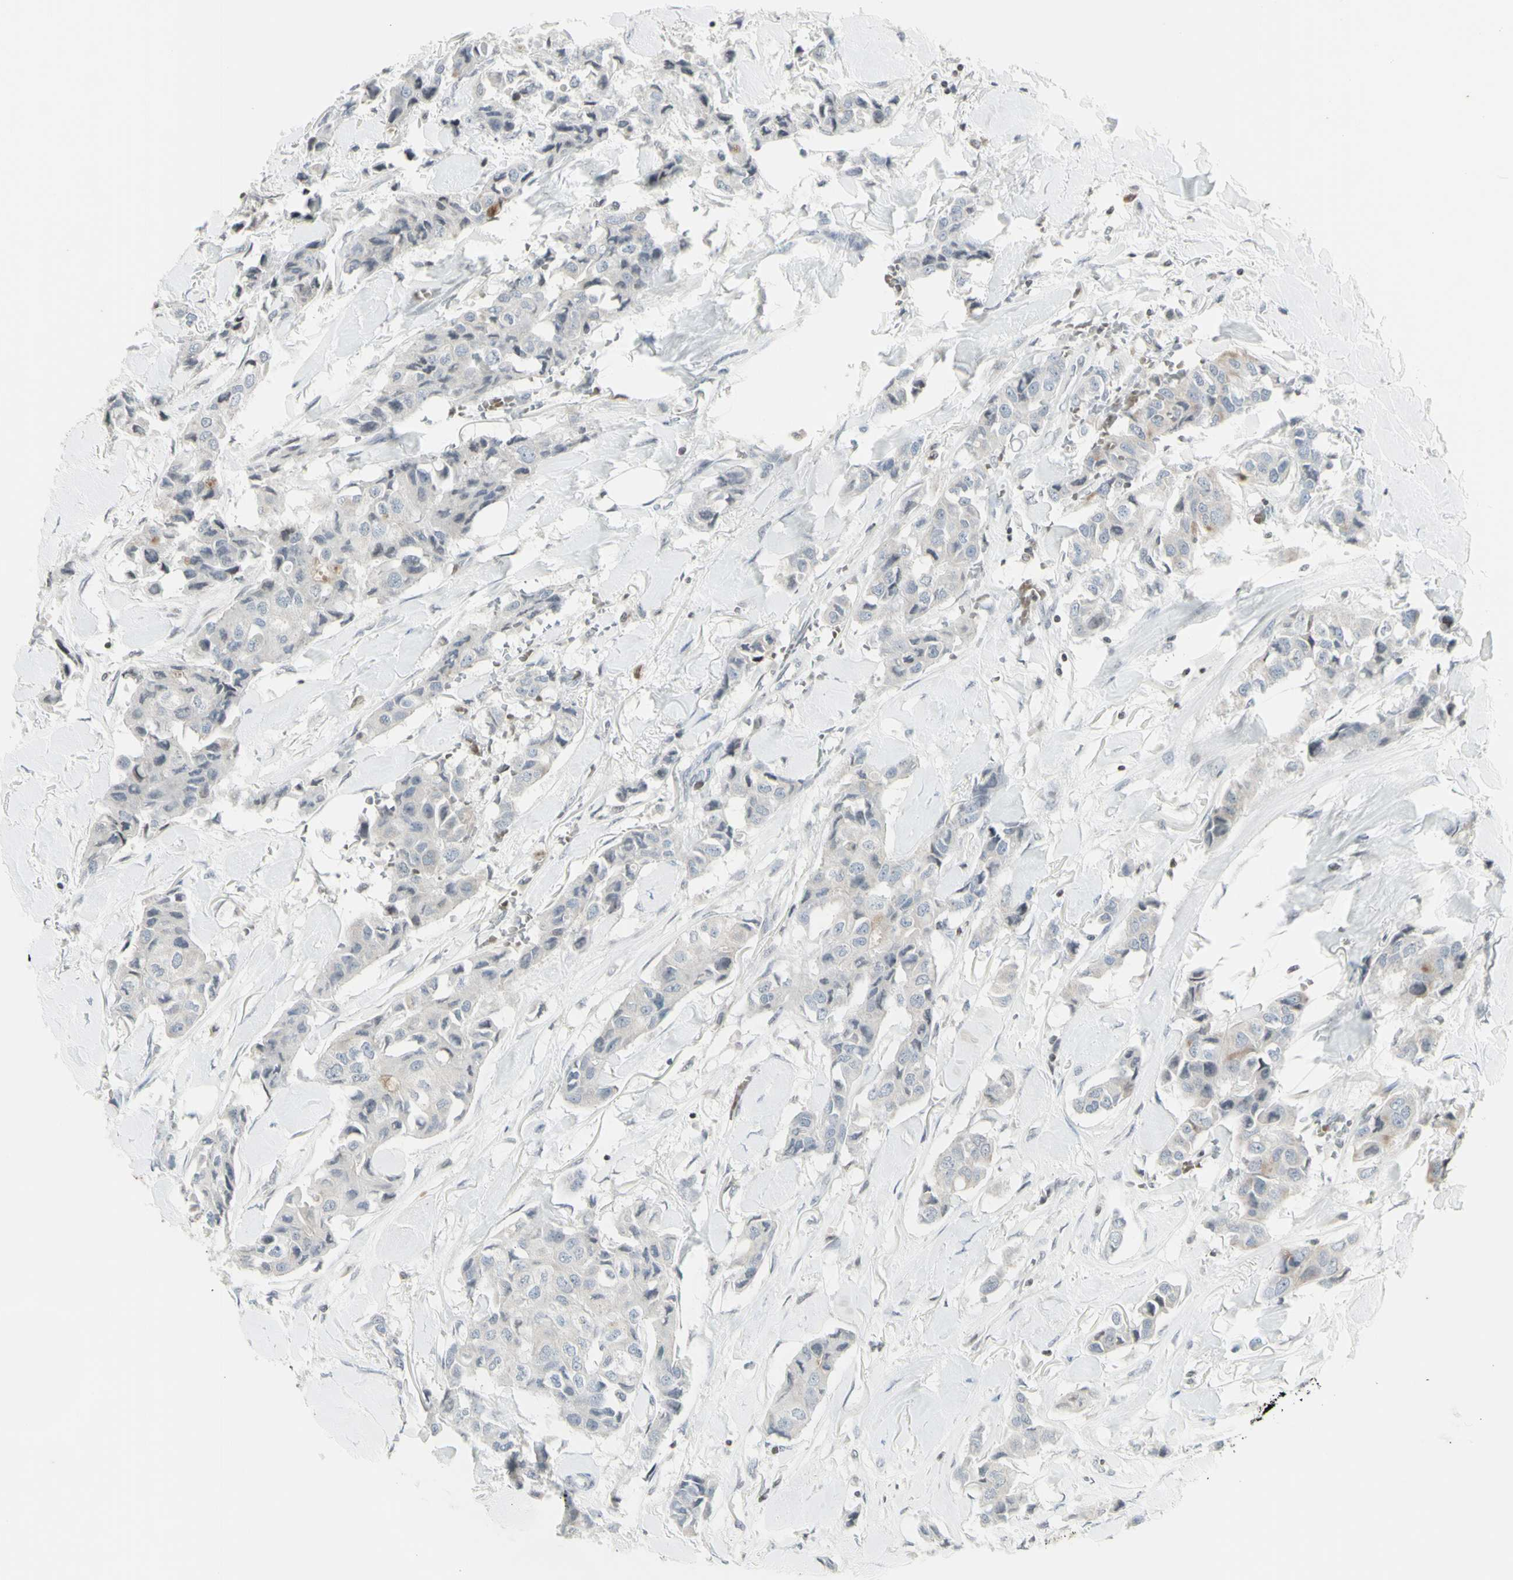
{"staining": {"intensity": "negative", "quantity": "none", "location": "none"}, "tissue": "breast cancer", "cell_type": "Tumor cells", "image_type": "cancer", "snomed": [{"axis": "morphology", "description": "Duct carcinoma"}, {"axis": "topography", "description": "Breast"}], "caption": "The histopathology image exhibits no significant expression in tumor cells of invasive ductal carcinoma (breast).", "gene": "MUC5AC", "patient": {"sex": "female", "age": 80}}